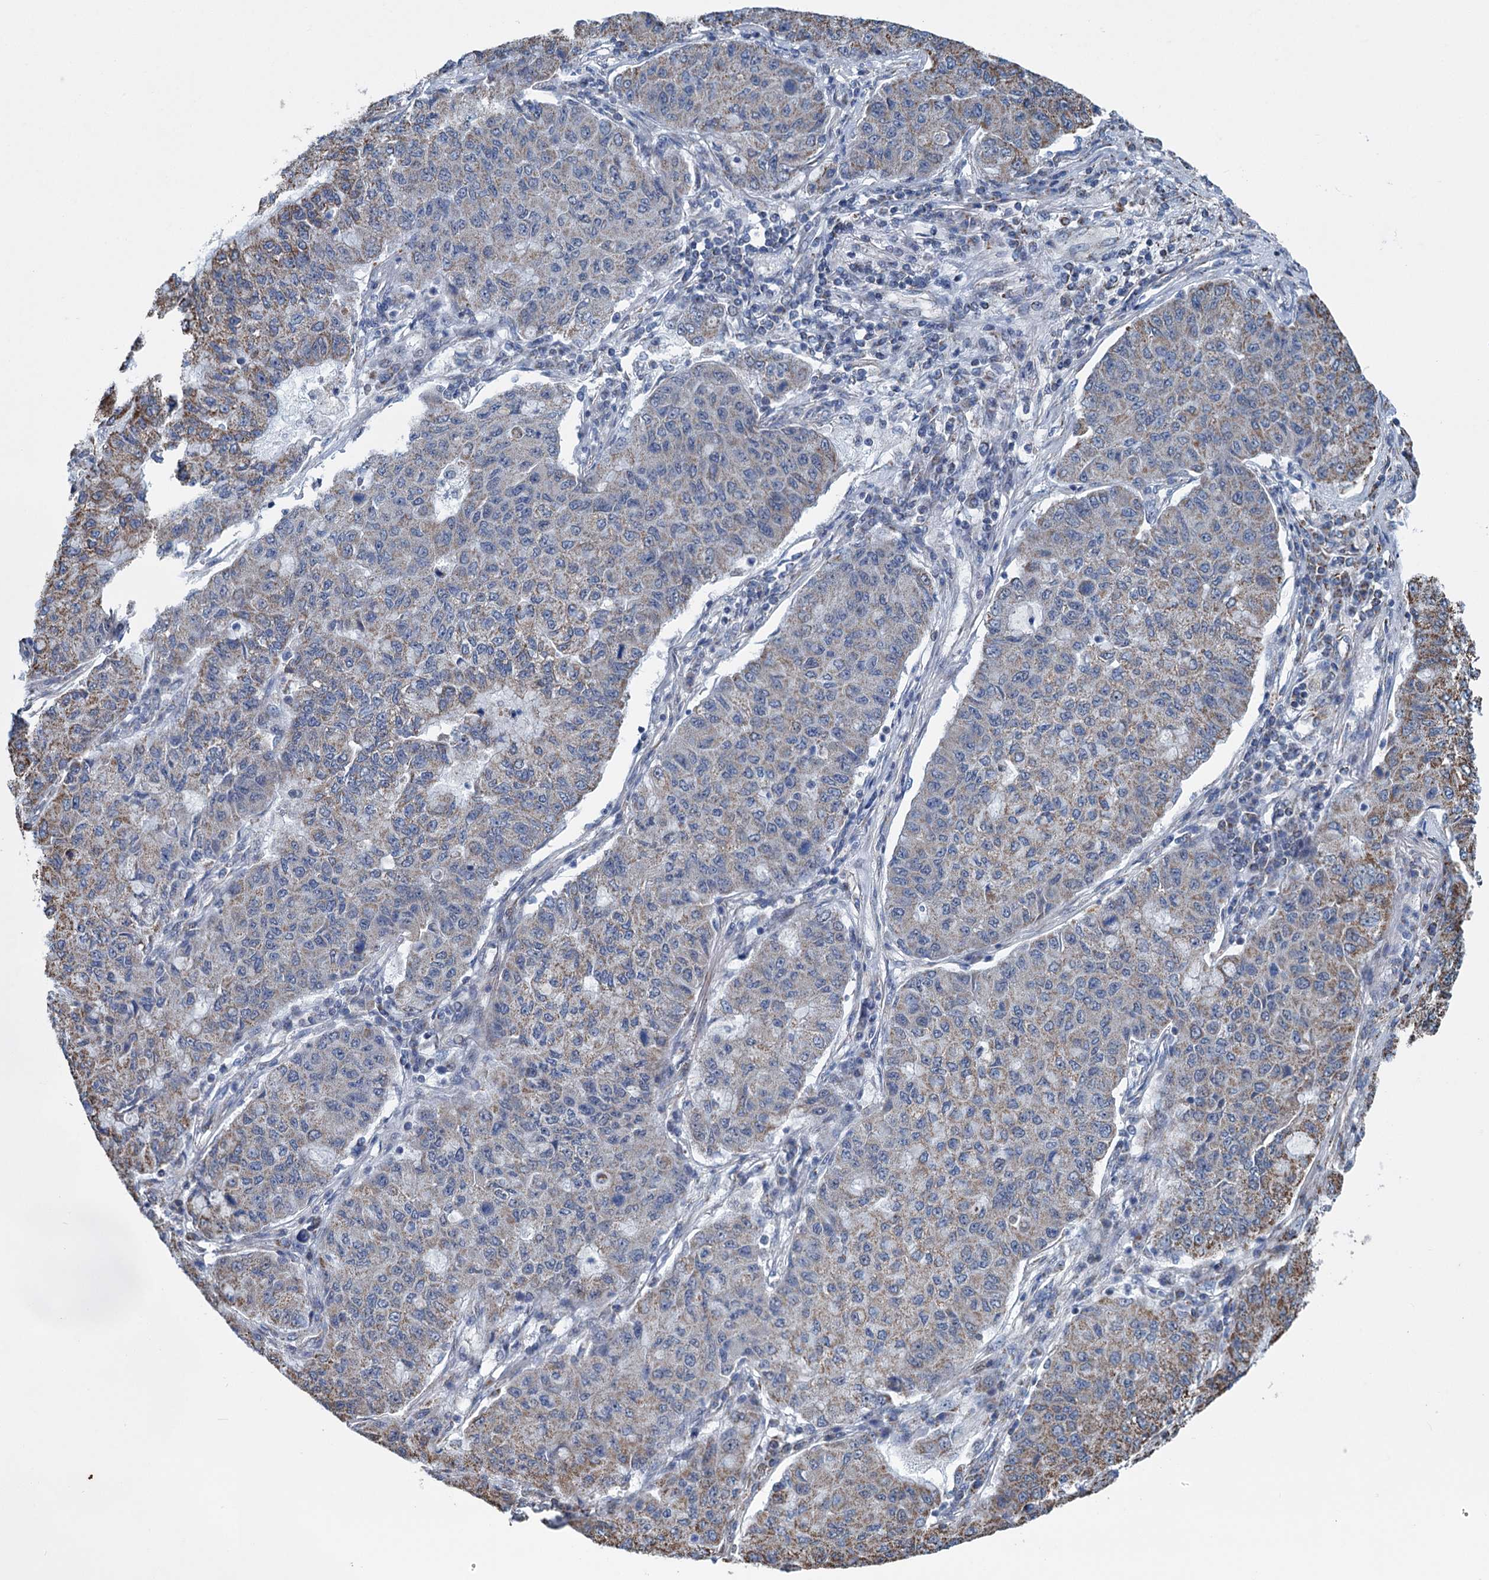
{"staining": {"intensity": "moderate", "quantity": "<25%", "location": "cytoplasmic/membranous"}, "tissue": "lung cancer", "cell_type": "Tumor cells", "image_type": "cancer", "snomed": [{"axis": "morphology", "description": "Squamous cell carcinoma, NOS"}, {"axis": "topography", "description": "Lung"}], "caption": "Squamous cell carcinoma (lung) stained with a brown dye displays moderate cytoplasmic/membranous positive expression in approximately <25% of tumor cells.", "gene": "MORN3", "patient": {"sex": "male", "age": 74}}